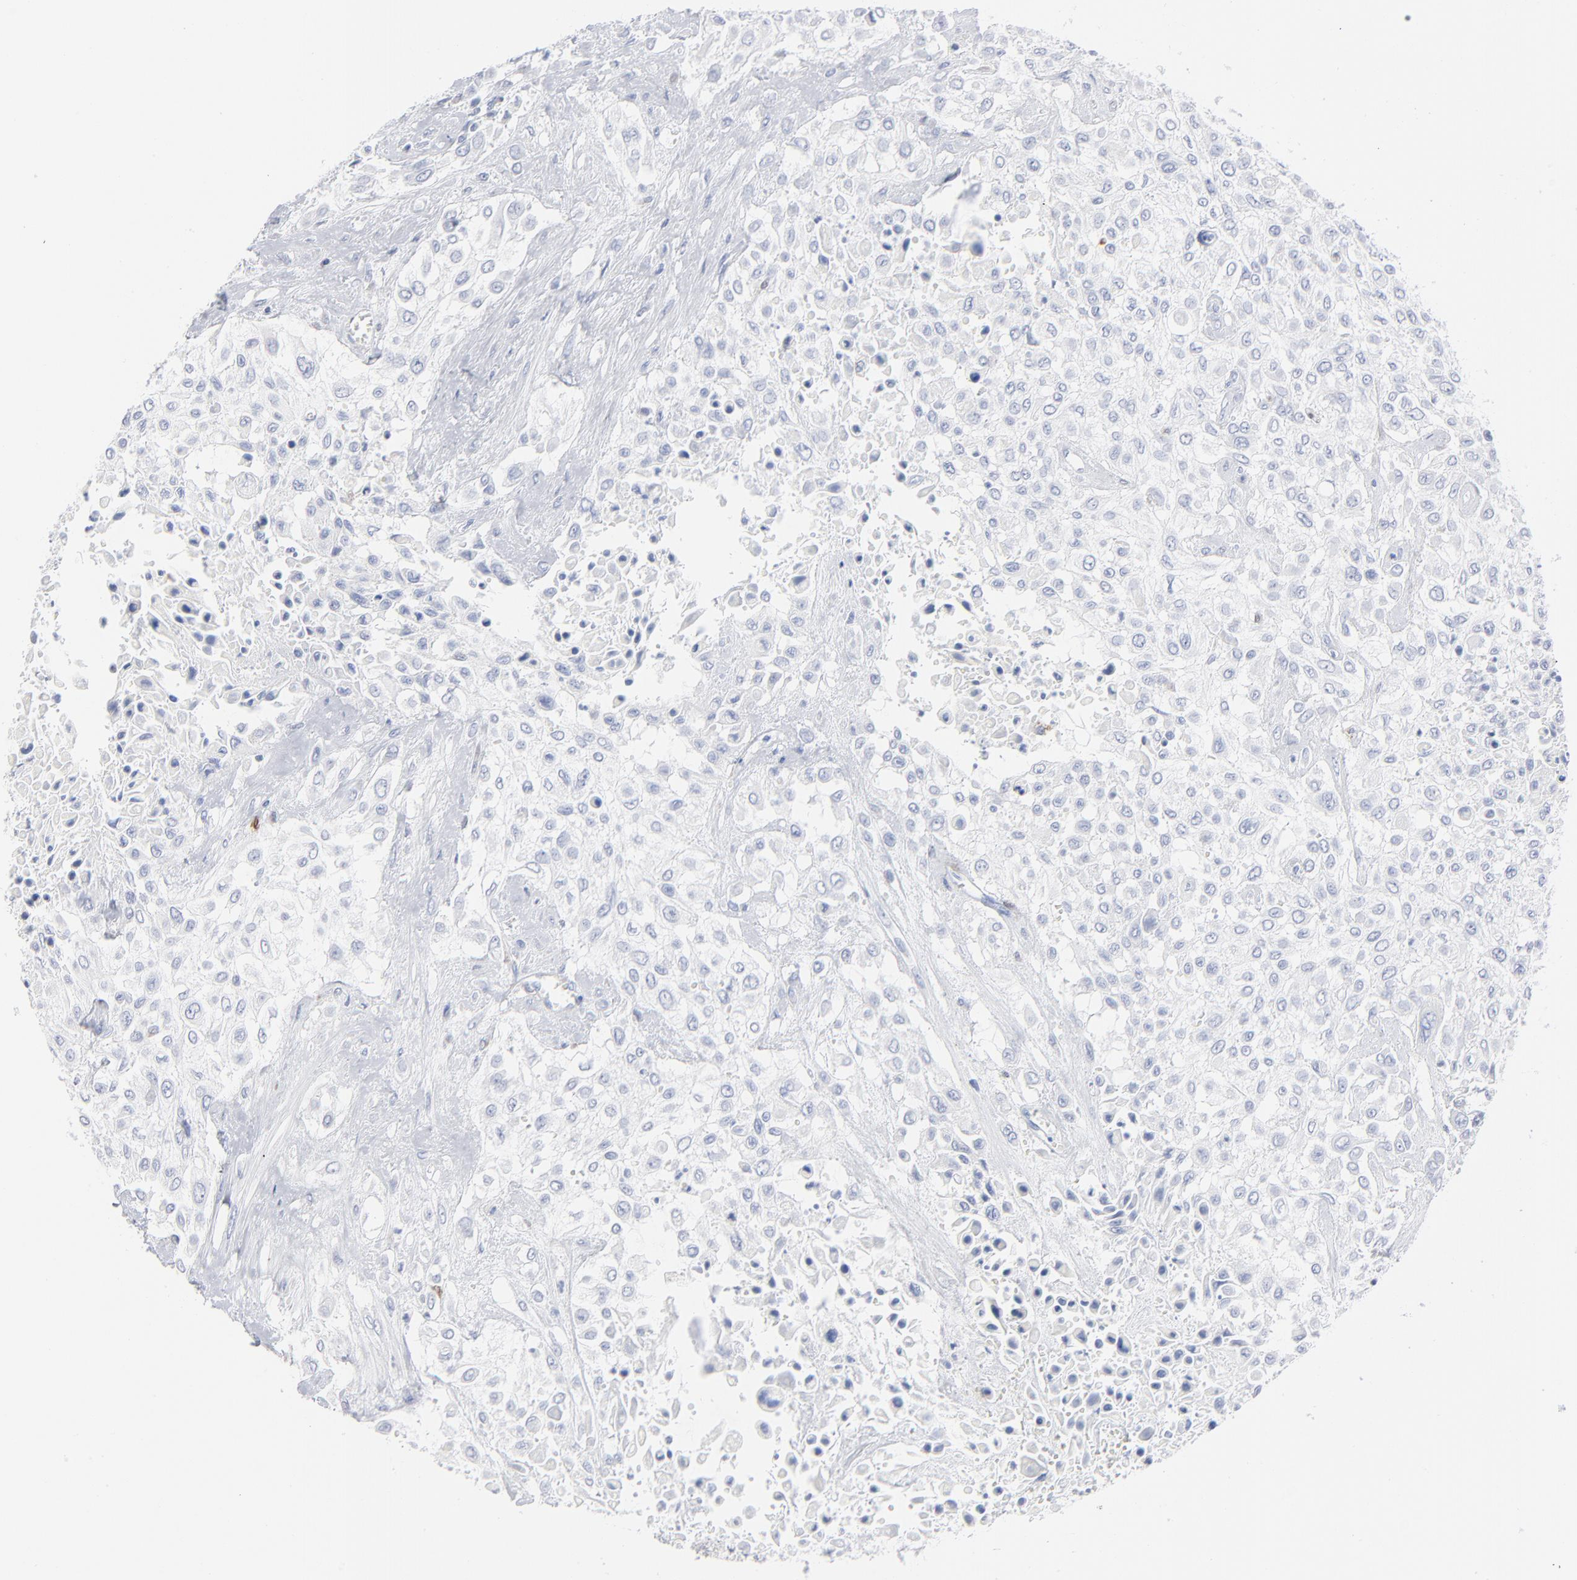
{"staining": {"intensity": "negative", "quantity": "none", "location": "none"}, "tissue": "urothelial cancer", "cell_type": "Tumor cells", "image_type": "cancer", "snomed": [{"axis": "morphology", "description": "Urothelial carcinoma, High grade"}, {"axis": "topography", "description": "Urinary bladder"}], "caption": "This is a photomicrograph of immunohistochemistry staining of urothelial cancer, which shows no staining in tumor cells.", "gene": "CHCHD10", "patient": {"sex": "male", "age": 57}}